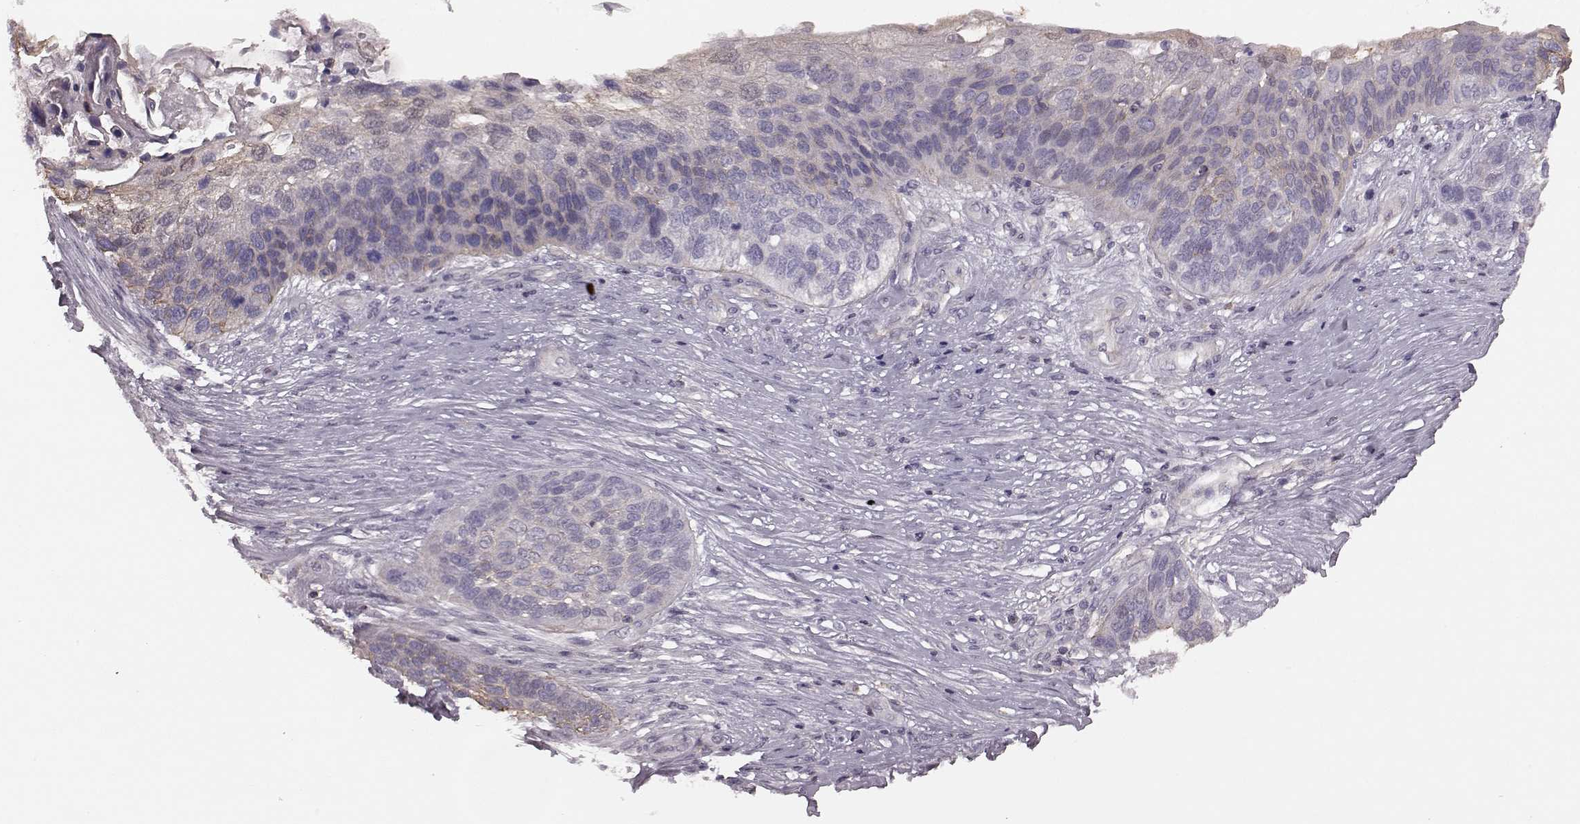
{"staining": {"intensity": "weak", "quantity": "<25%", "location": "cytoplasmic/membranous"}, "tissue": "lung cancer", "cell_type": "Tumor cells", "image_type": "cancer", "snomed": [{"axis": "morphology", "description": "Squamous cell carcinoma, NOS"}, {"axis": "topography", "description": "Lung"}], "caption": "An immunohistochemistry image of lung cancer is shown. There is no staining in tumor cells of lung cancer.", "gene": "PDCD1", "patient": {"sex": "male", "age": 69}}